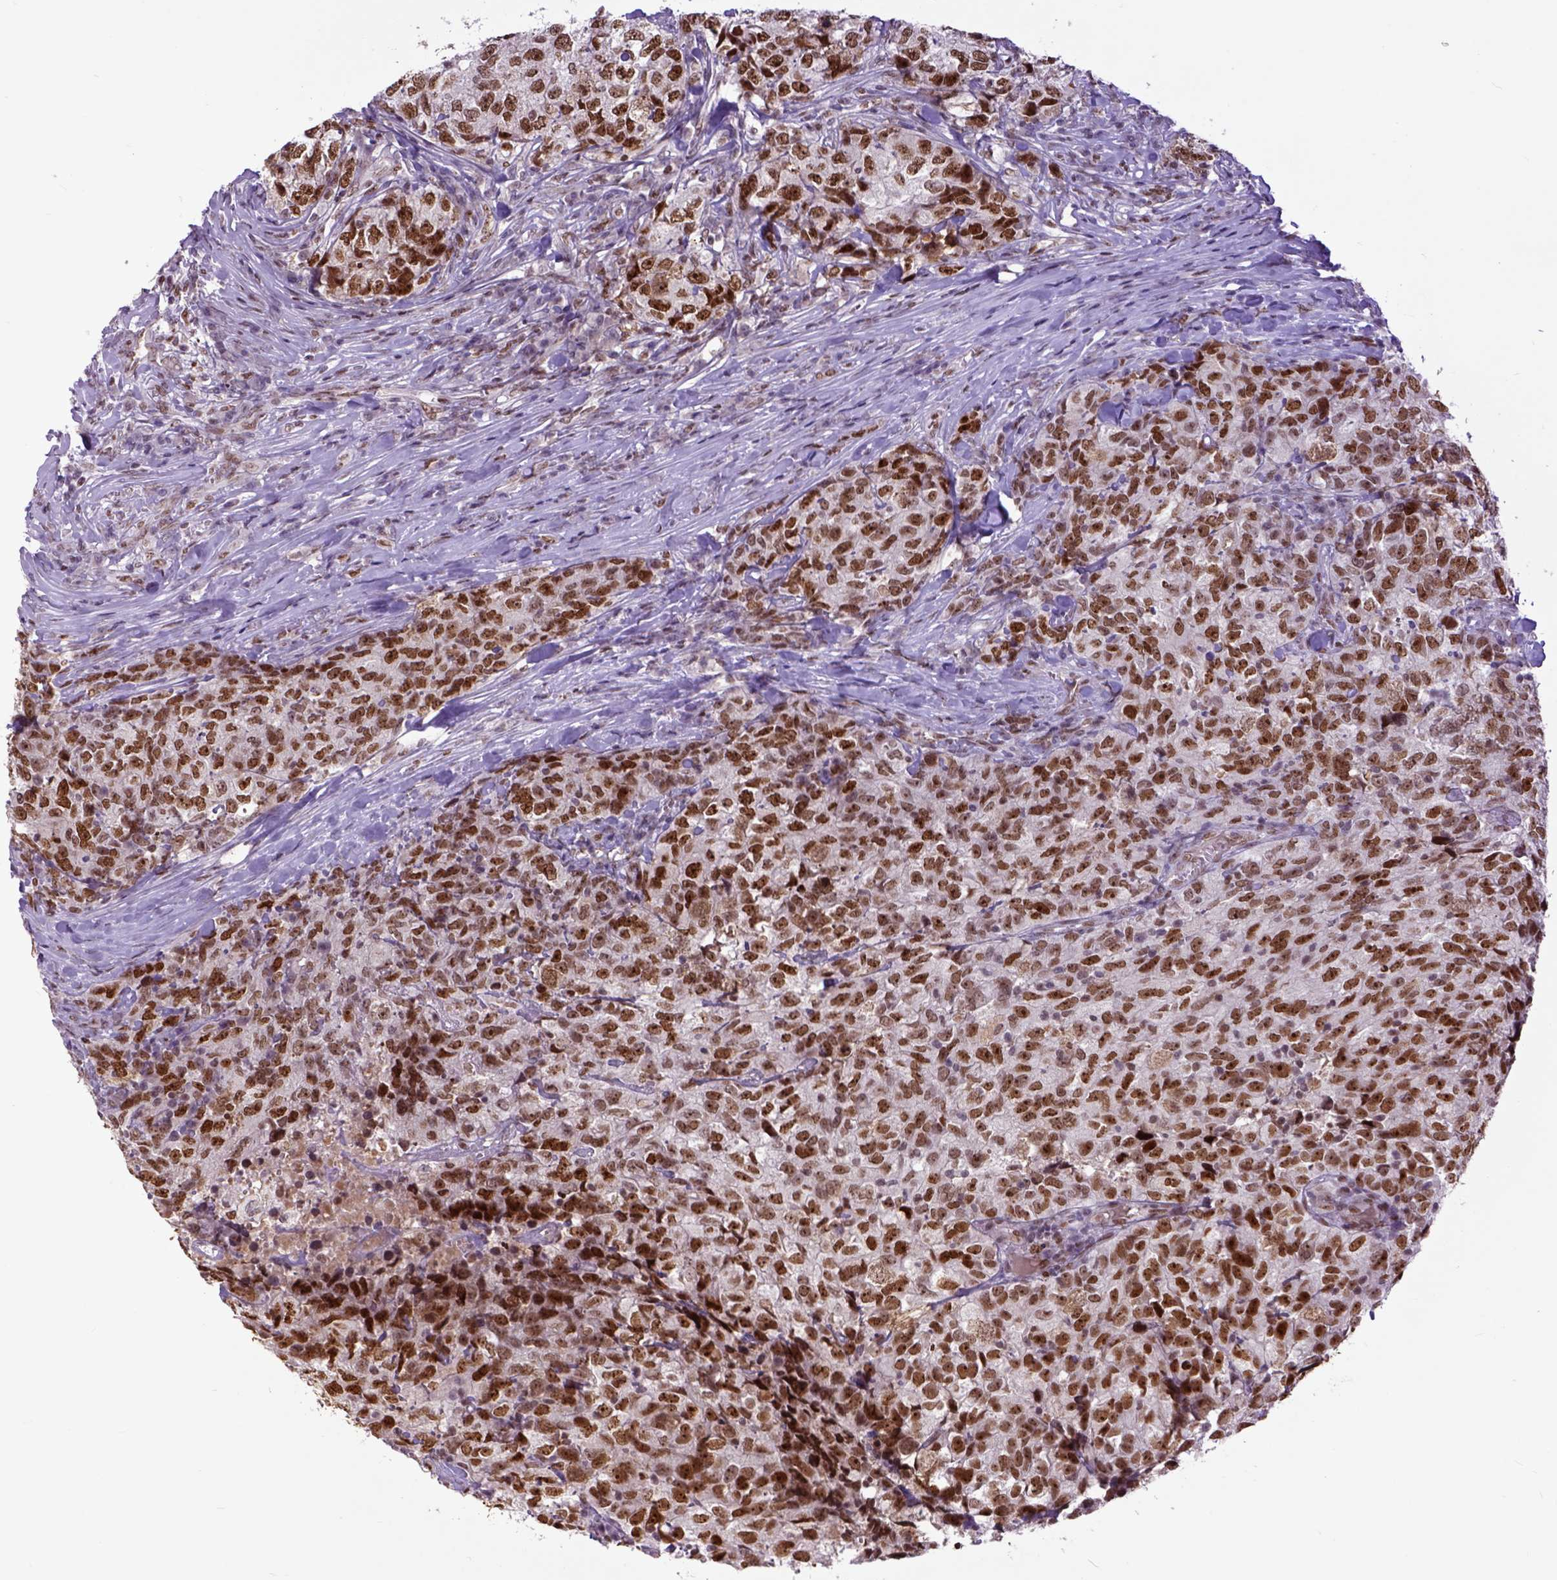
{"staining": {"intensity": "moderate", "quantity": ">75%", "location": "nuclear"}, "tissue": "breast cancer", "cell_type": "Tumor cells", "image_type": "cancer", "snomed": [{"axis": "morphology", "description": "Duct carcinoma"}, {"axis": "topography", "description": "Breast"}], "caption": "This photomicrograph shows breast cancer (intraductal carcinoma) stained with immunohistochemistry to label a protein in brown. The nuclear of tumor cells show moderate positivity for the protein. Nuclei are counter-stained blue.", "gene": "RCC2", "patient": {"sex": "female", "age": 30}}